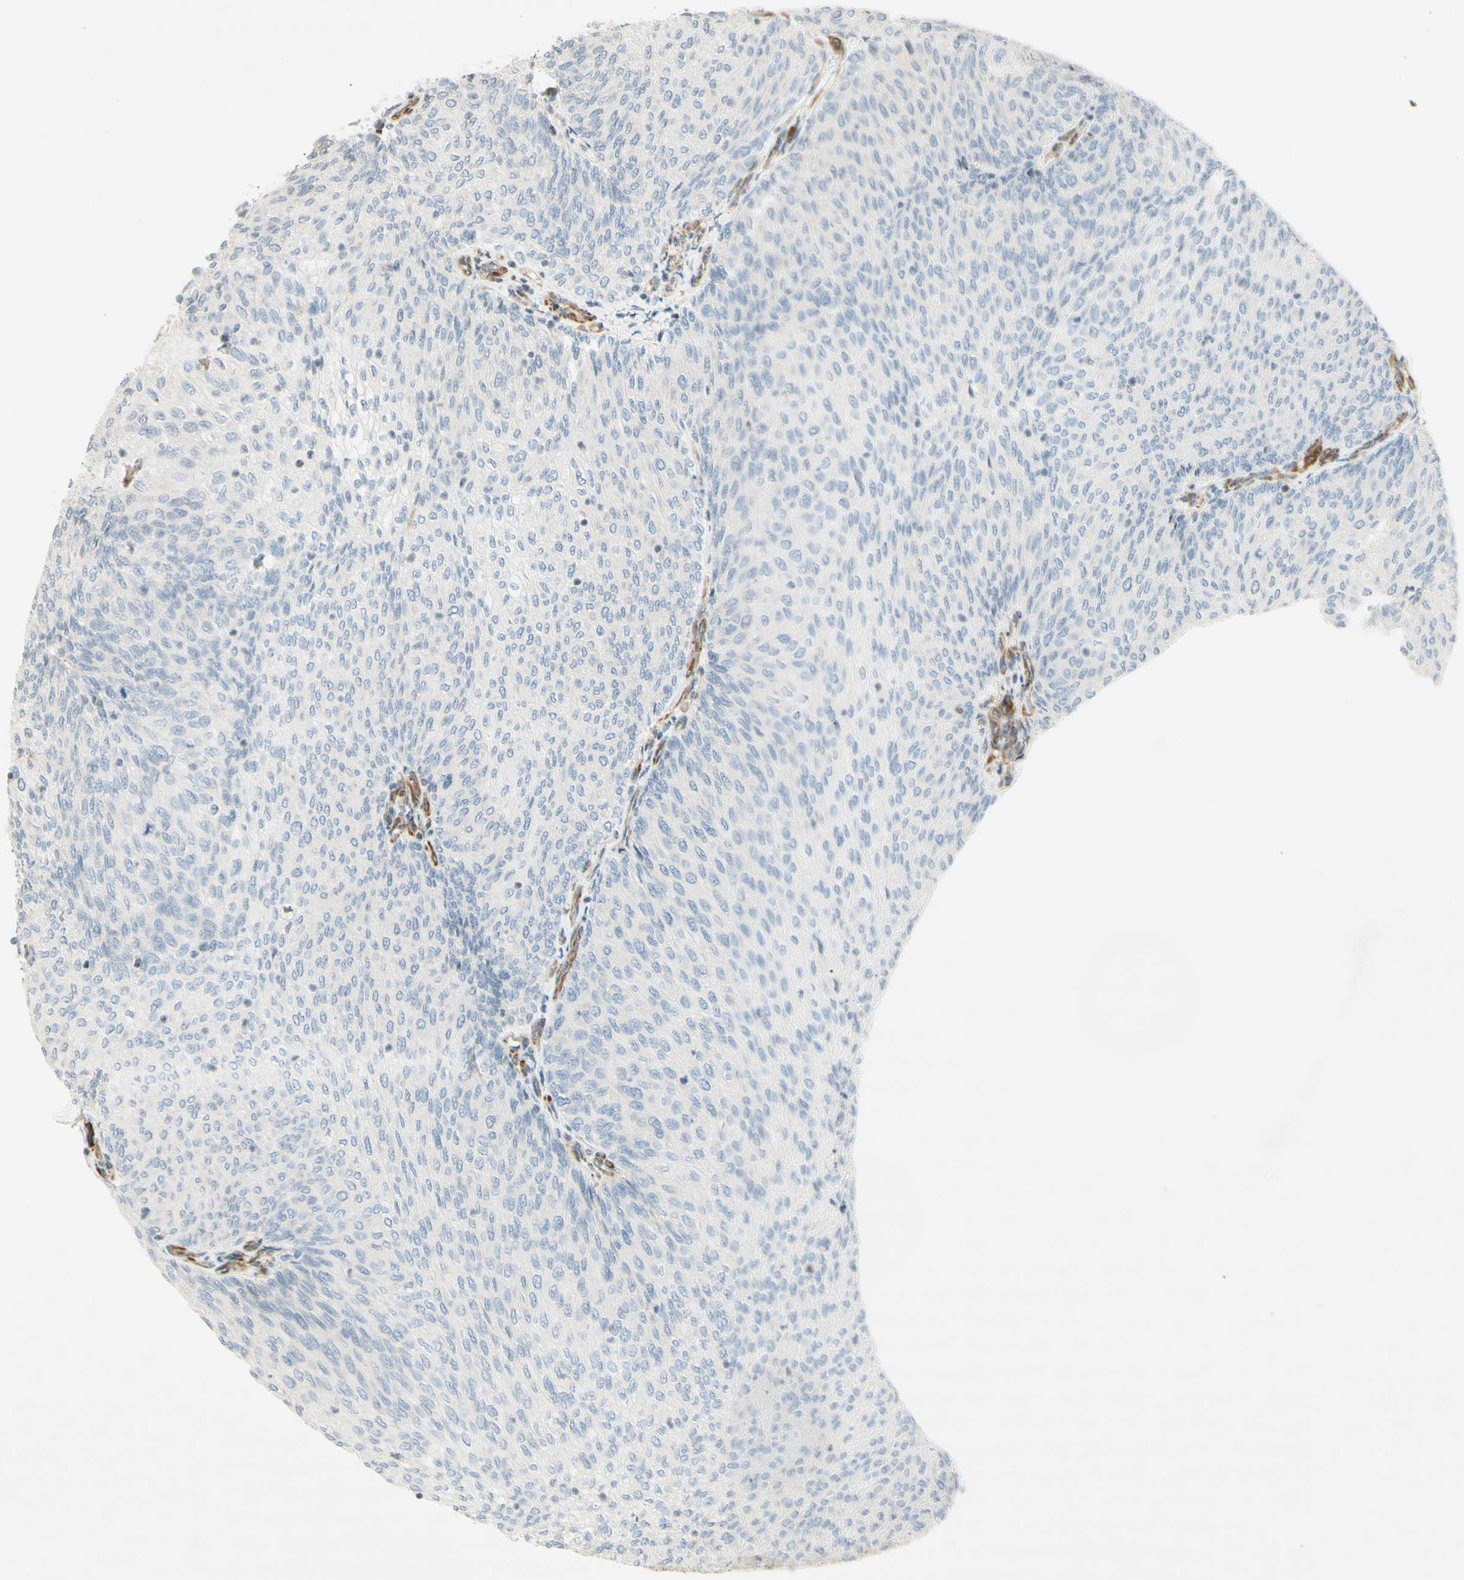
{"staining": {"intensity": "negative", "quantity": "none", "location": "none"}, "tissue": "urothelial cancer", "cell_type": "Tumor cells", "image_type": "cancer", "snomed": [{"axis": "morphology", "description": "Urothelial carcinoma, Low grade"}, {"axis": "topography", "description": "Urinary bladder"}], "caption": "A micrograph of low-grade urothelial carcinoma stained for a protein reveals no brown staining in tumor cells.", "gene": "MAP1B", "patient": {"sex": "female", "age": 79}}